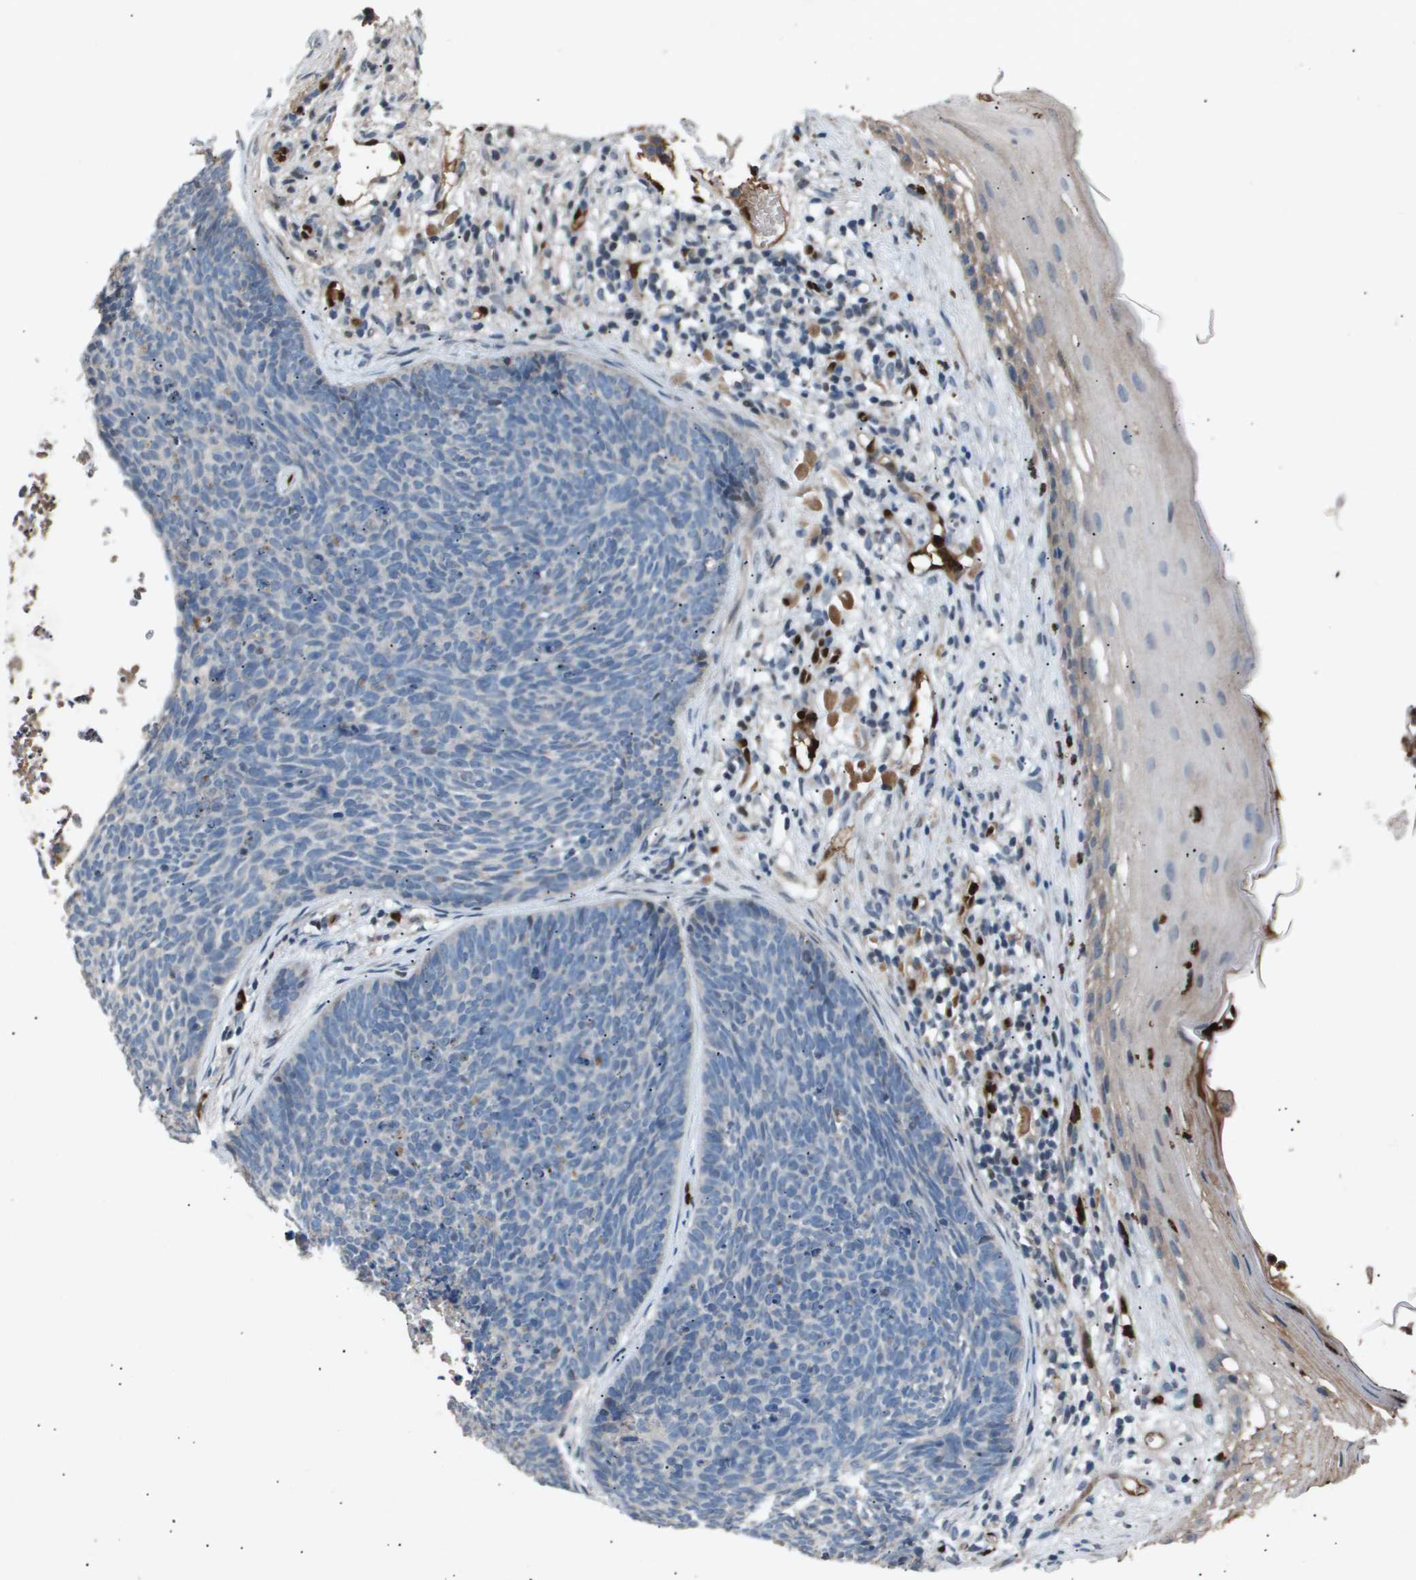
{"staining": {"intensity": "negative", "quantity": "none", "location": "none"}, "tissue": "skin cancer", "cell_type": "Tumor cells", "image_type": "cancer", "snomed": [{"axis": "morphology", "description": "Basal cell carcinoma"}, {"axis": "topography", "description": "Skin"}], "caption": "The IHC image has no significant positivity in tumor cells of basal cell carcinoma (skin) tissue.", "gene": "ERG", "patient": {"sex": "female", "age": 70}}